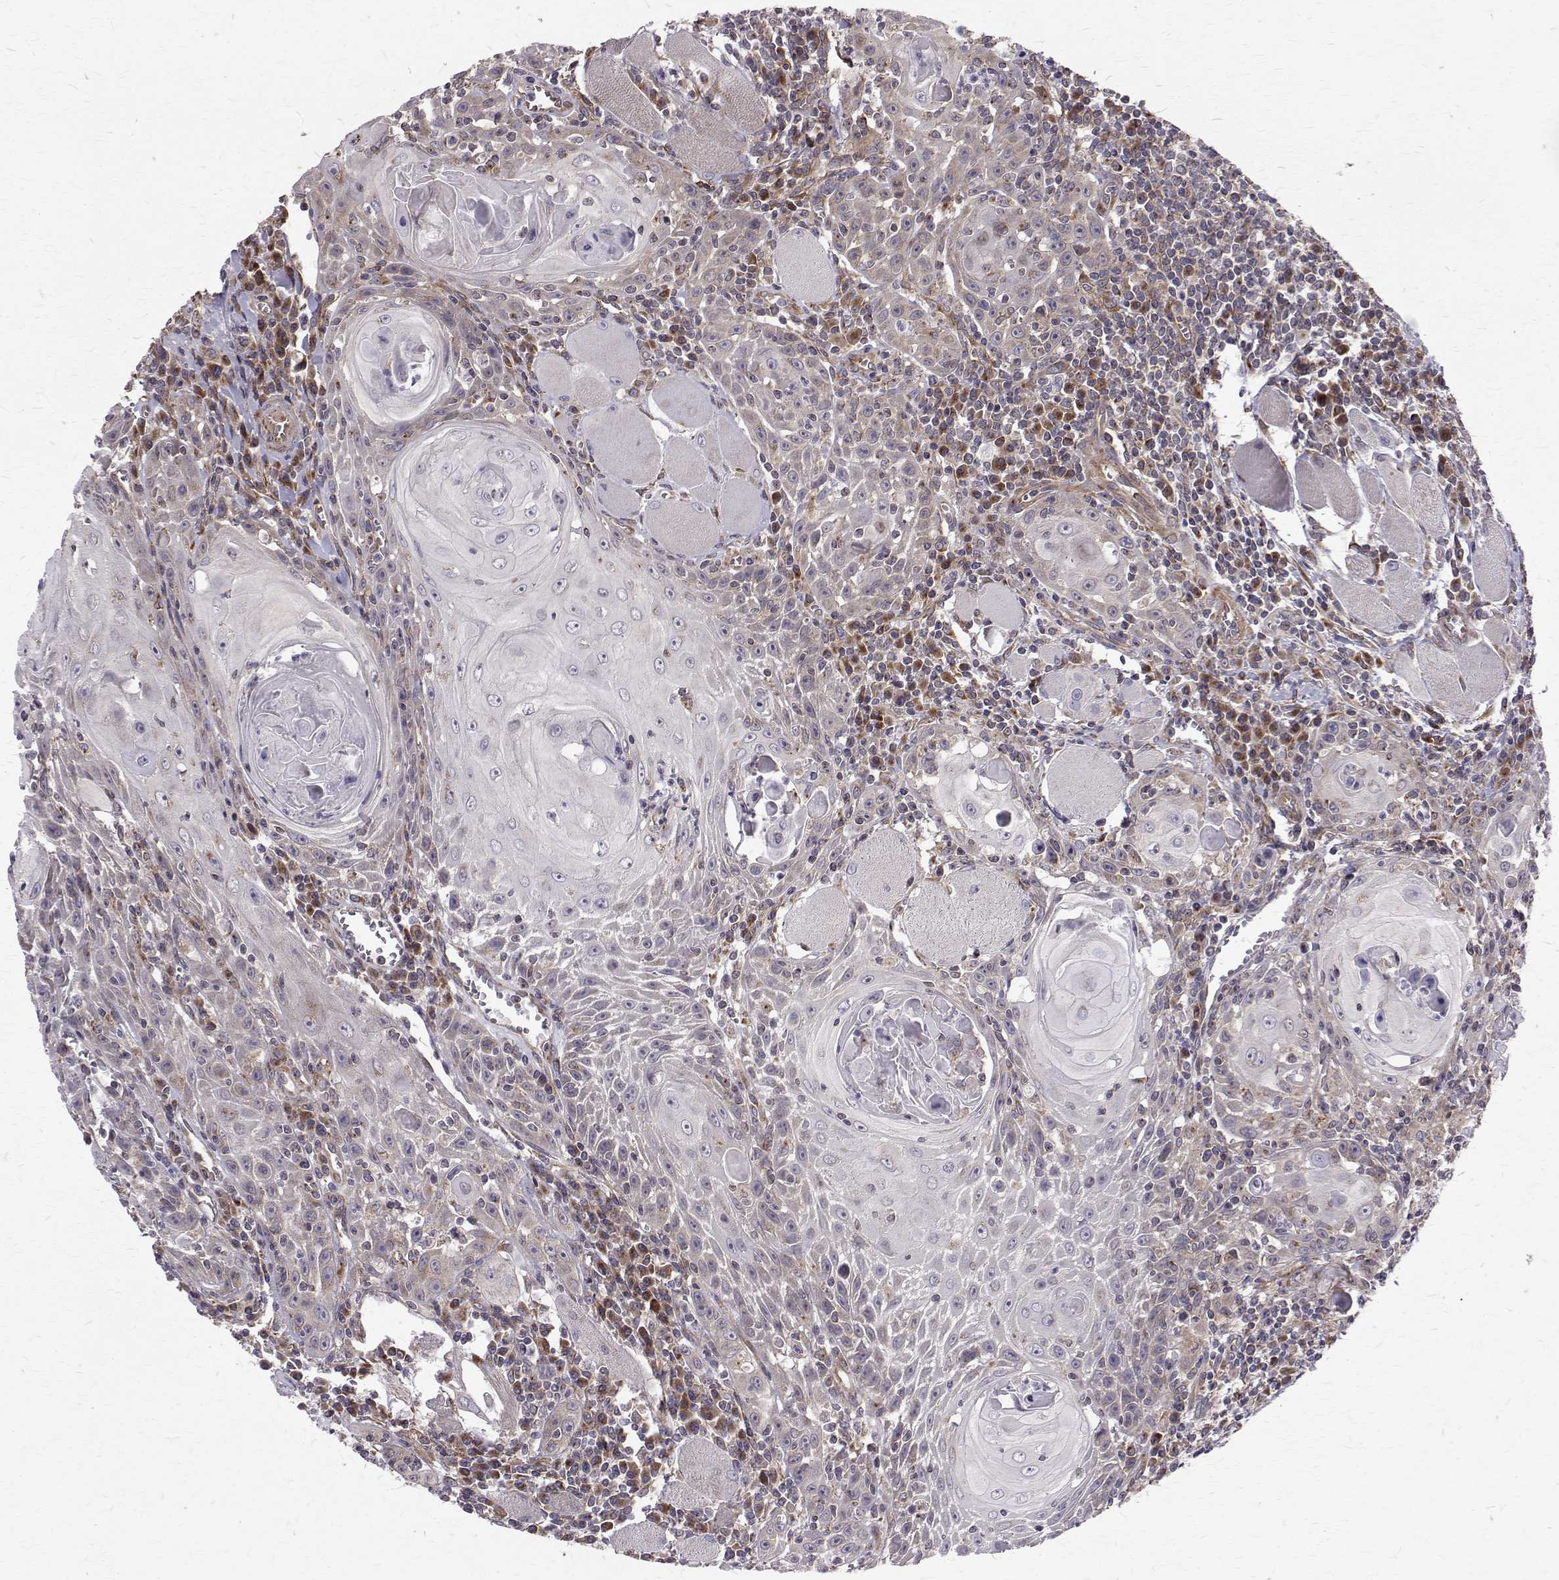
{"staining": {"intensity": "weak", "quantity": "25%-75%", "location": "cytoplasmic/membranous"}, "tissue": "head and neck cancer", "cell_type": "Tumor cells", "image_type": "cancer", "snomed": [{"axis": "morphology", "description": "Squamous cell carcinoma, NOS"}, {"axis": "topography", "description": "Head-Neck"}], "caption": "This is a histology image of immunohistochemistry (IHC) staining of head and neck cancer (squamous cell carcinoma), which shows weak positivity in the cytoplasmic/membranous of tumor cells.", "gene": "ARFGAP1", "patient": {"sex": "male", "age": 52}}